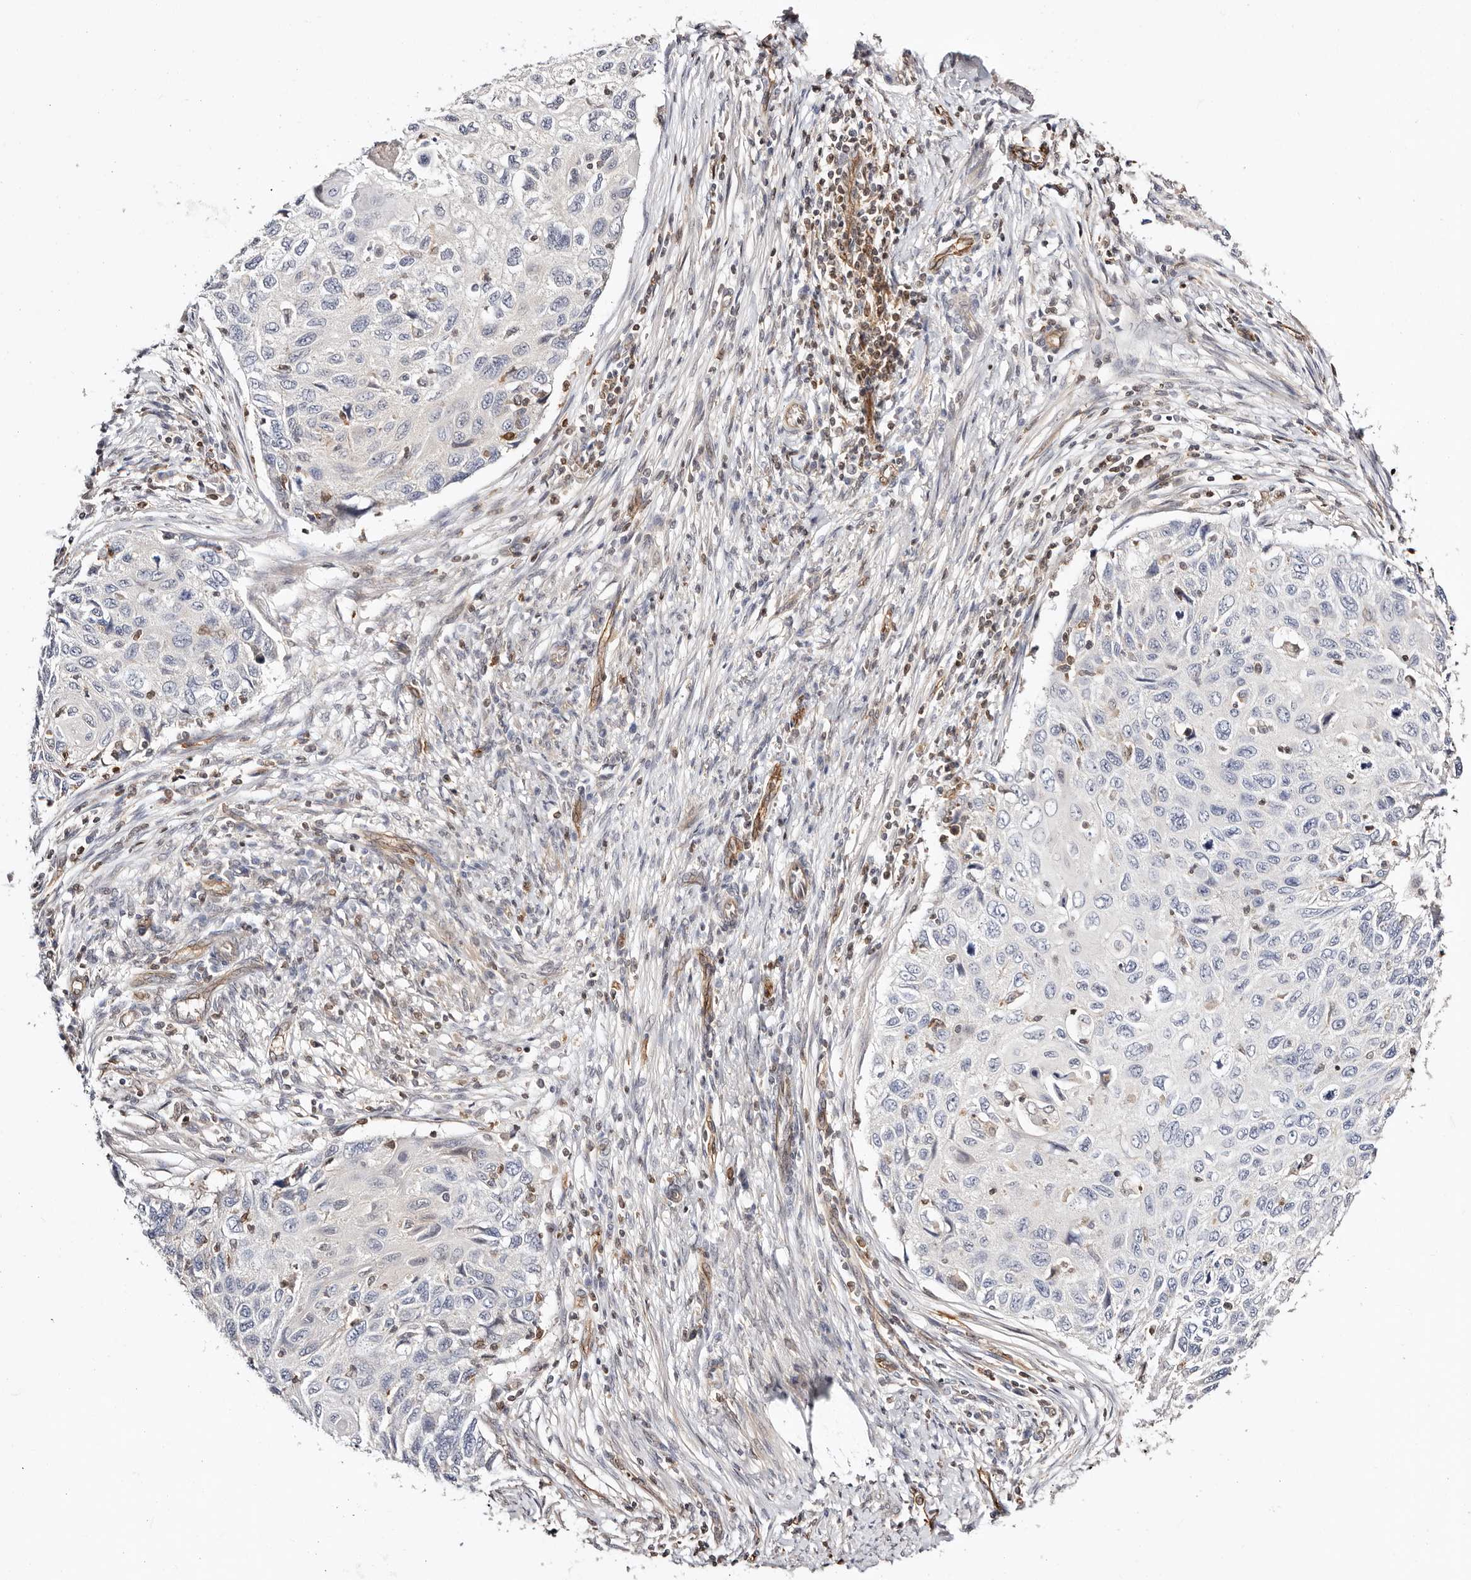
{"staining": {"intensity": "negative", "quantity": "none", "location": "none"}, "tissue": "cervical cancer", "cell_type": "Tumor cells", "image_type": "cancer", "snomed": [{"axis": "morphology", "description": "Squamous cell carcinoma, NOS"}, {"axis": "topography", "description": "Cervix"}], "caption": "Cervical cancer stained for a protein using immunohistochemistry reveals no expression tumor cells.", "gene": "STAT5A", "patient": {"sex": "female", "age": 70}}